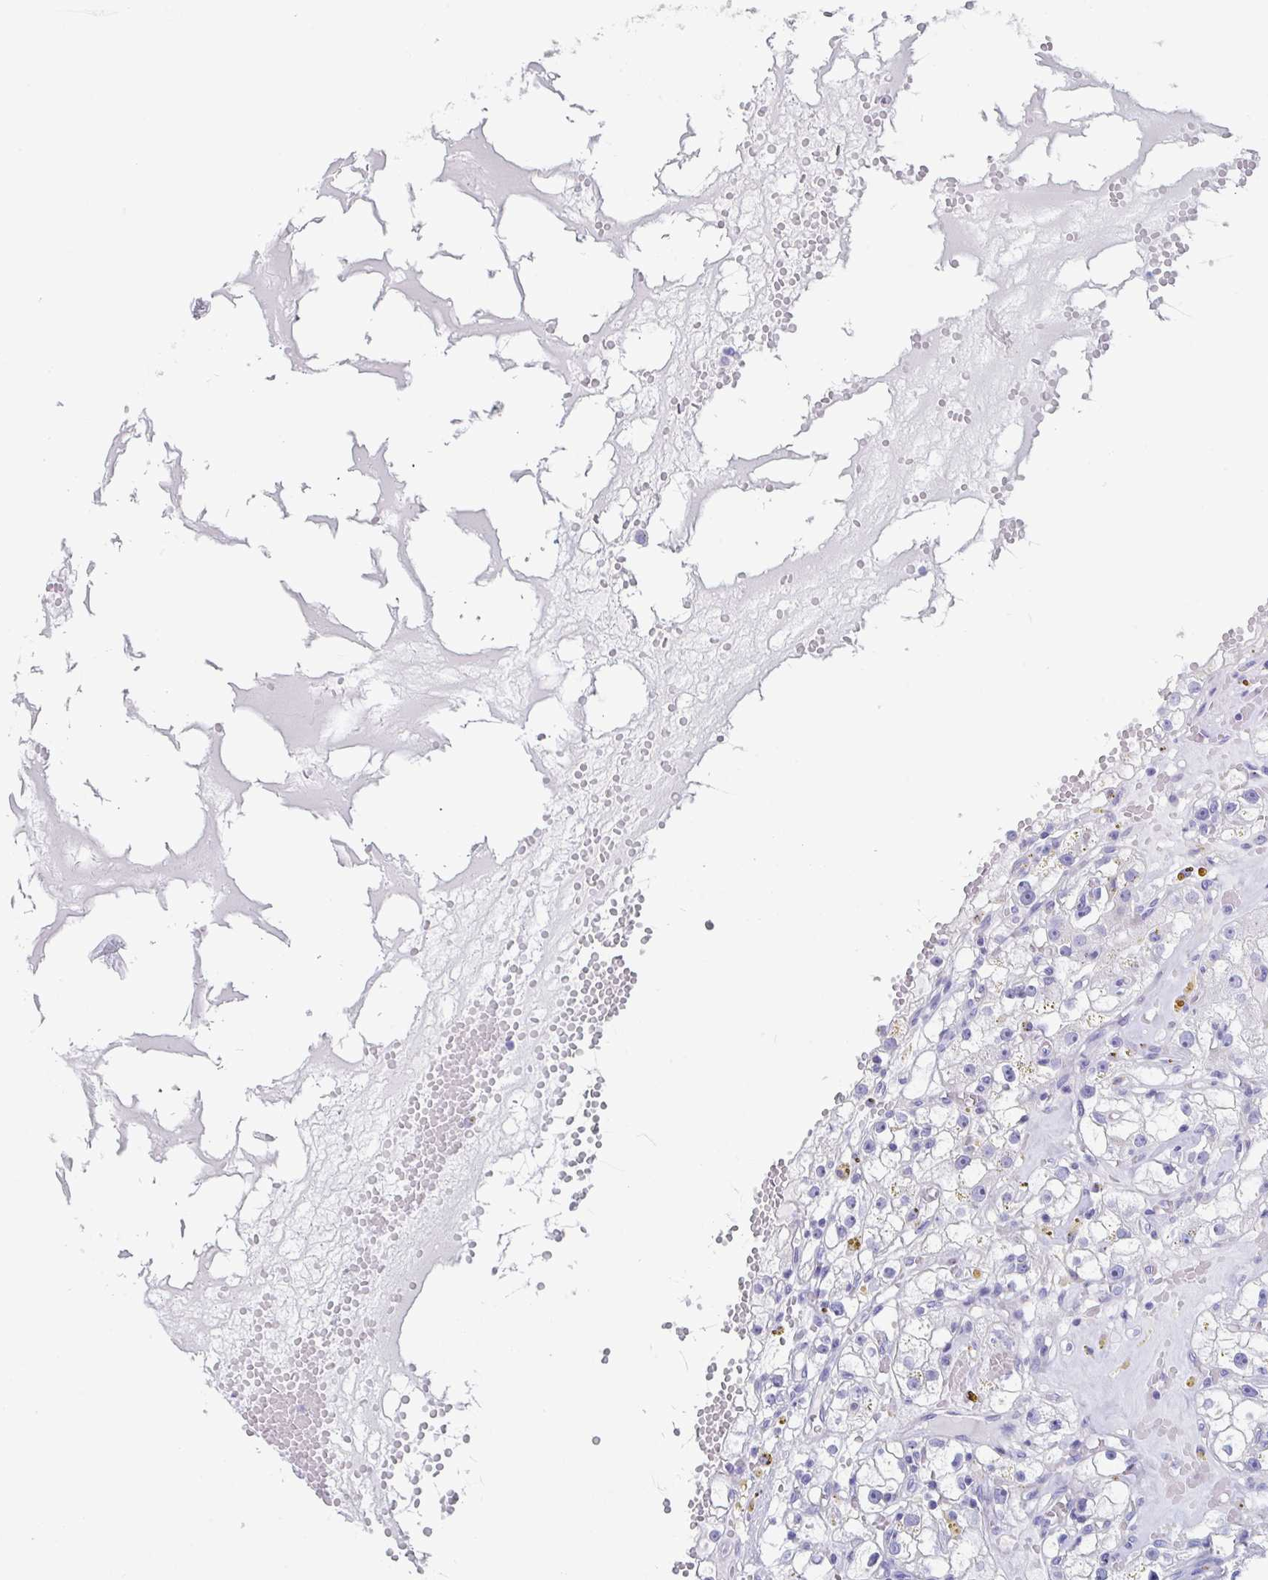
{"staining": {"intensity": "negative", "quantity": "none", "location": "none"}, "tissue": "renal cancer", "cell_type": "Tumor cells", "image_type": "cancer", "snomed": [{"axis": "morphology", "description": "Adenocarcinoma, NOS"}, {"axis": "topography", "description": "Kidney"}], "caption": "Immunohistochemistry photomicrograph of adenocarcinoma (renal) stained for a protein (brown), which shows no expression in tumor cells.", "gene": "ZPBP", "patient": {"sex": "male", "age": 56}}